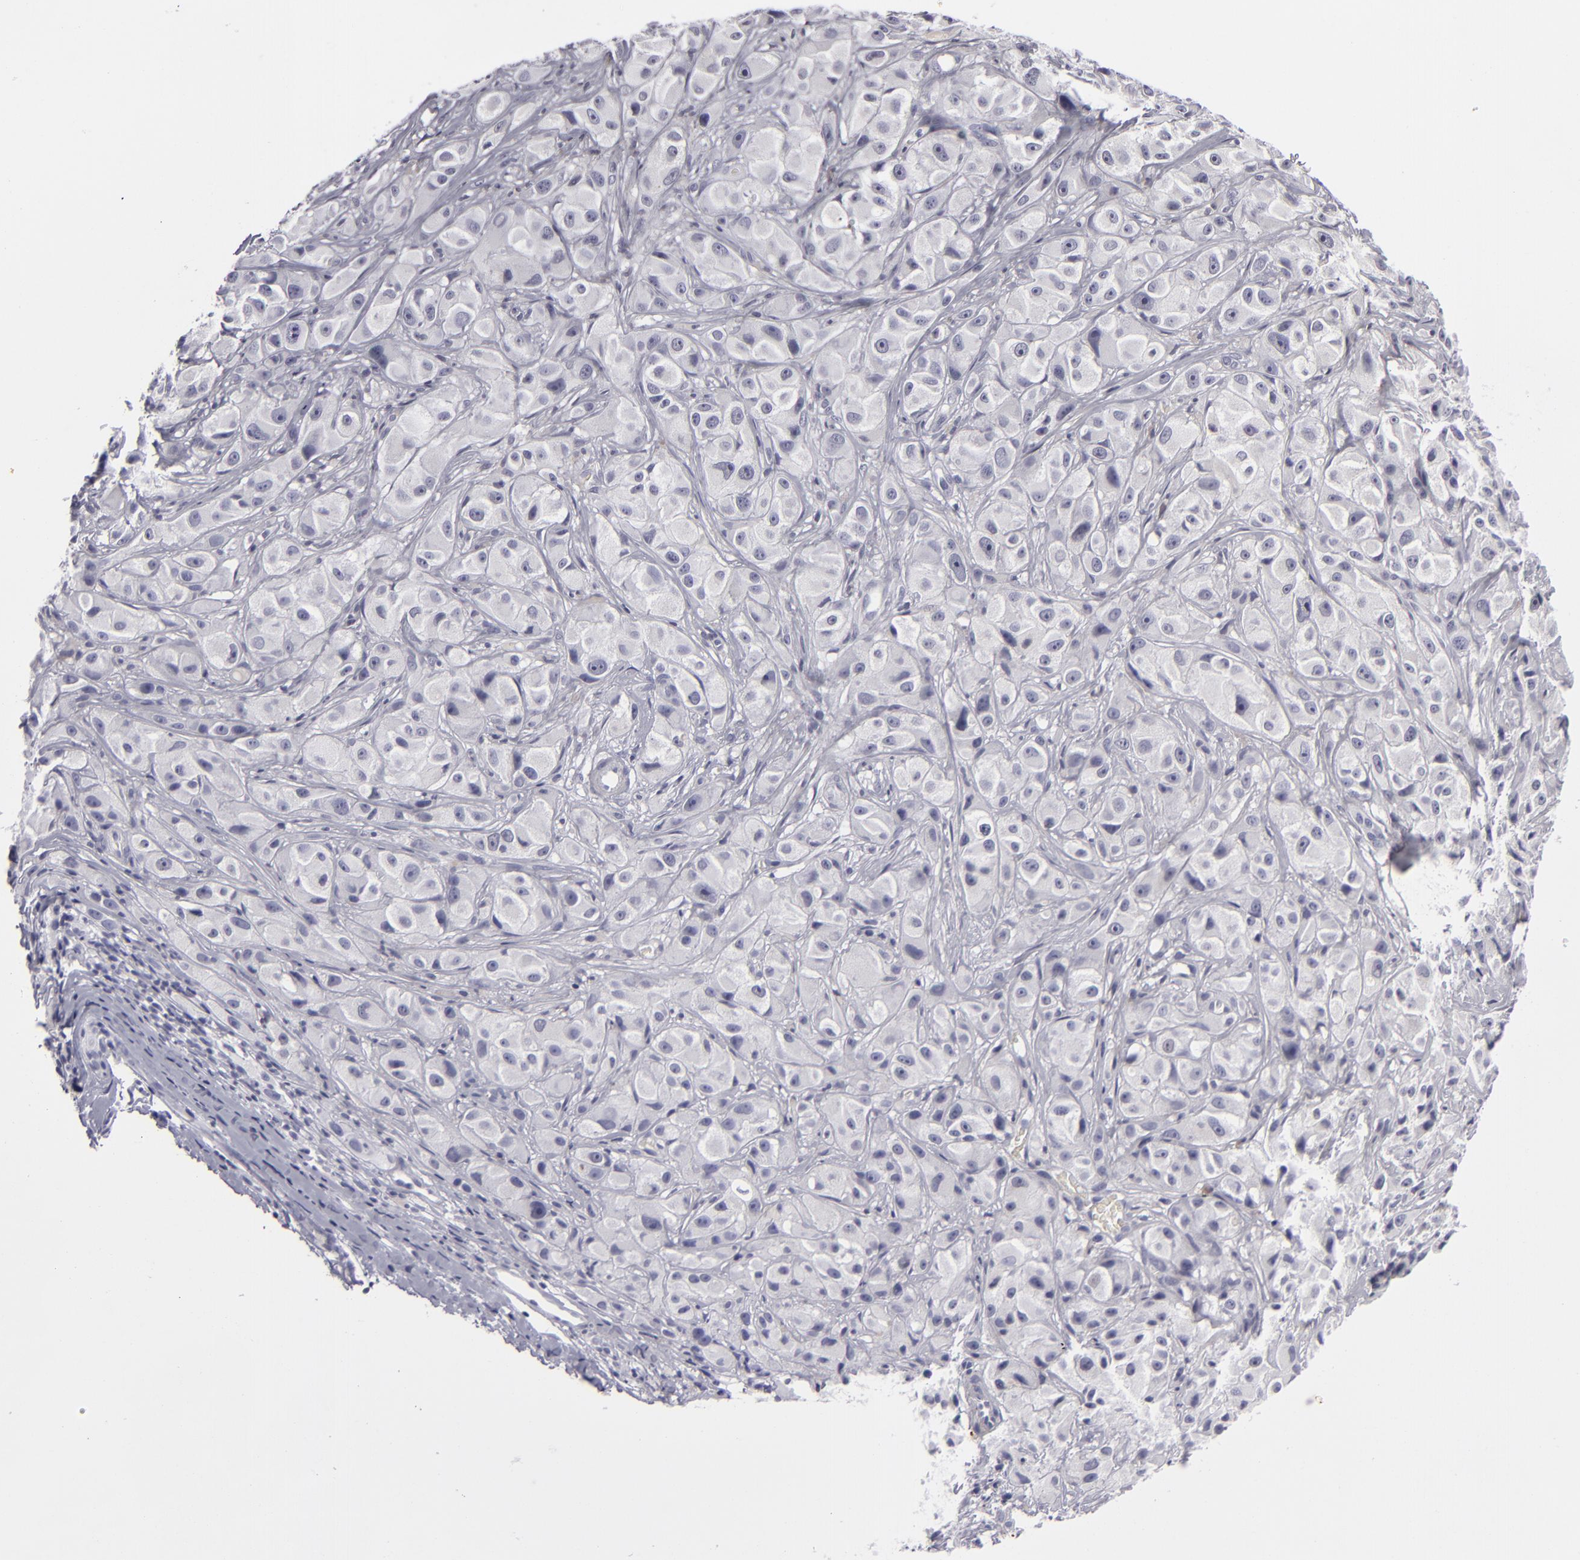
{"staining": {"intensity": "negative", "quantity": "none", "location": "none"}, "tissue": "melanoma", "cell_type": "Tumor cells", "image_type": "cancer", "snomed": [{"axis": "morphology", "description": "Malignant melanoma, NOS"}, {"axis": "topography", "description": "Skin"}], "caption": "Tumor cells show no significant protein staining in melanoma.", "gene": "C9", "patient": {"sex": "male", "age": 56}}